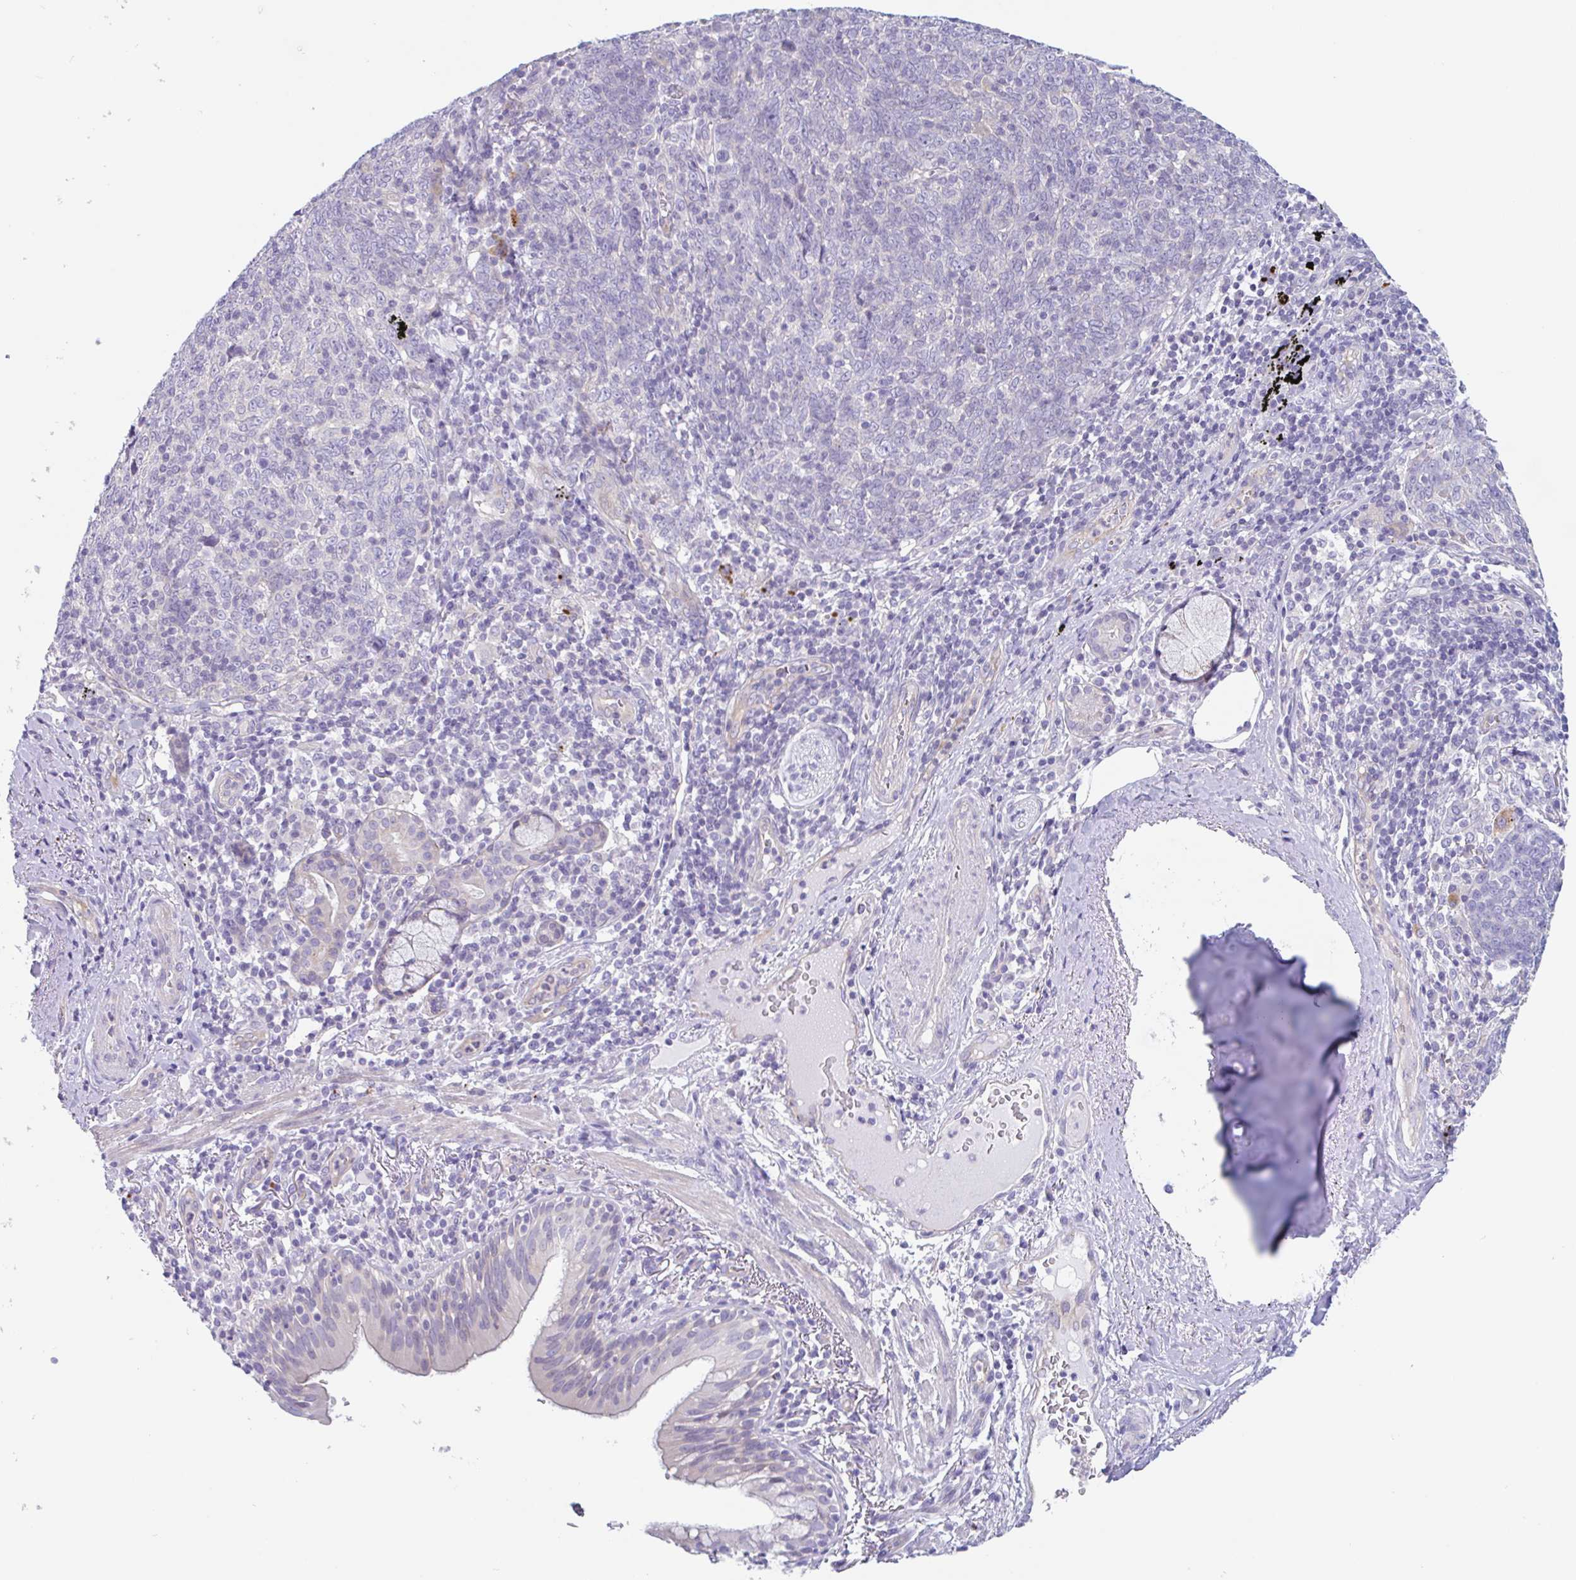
{"staining": {"intensity": "negative", "quantity": "none", "location": "none"}, "tissue": "lung cancer", "cell_type": "Tumor cells", "image_type": "cancer", "snomed": [{"axis": "morphology", "description": "Squamous cell carcinoma, NOS"}, {"axis": "topography", "description": "Lung"}], "caption": "IHC image of neoplastic tissue: lung cancer (squamous cell carcinoma) stained with DAB shows no significant protein positivity in tumor cells.", "gene": "LENG9", "patient": {"sex": "female", "age": 72}}